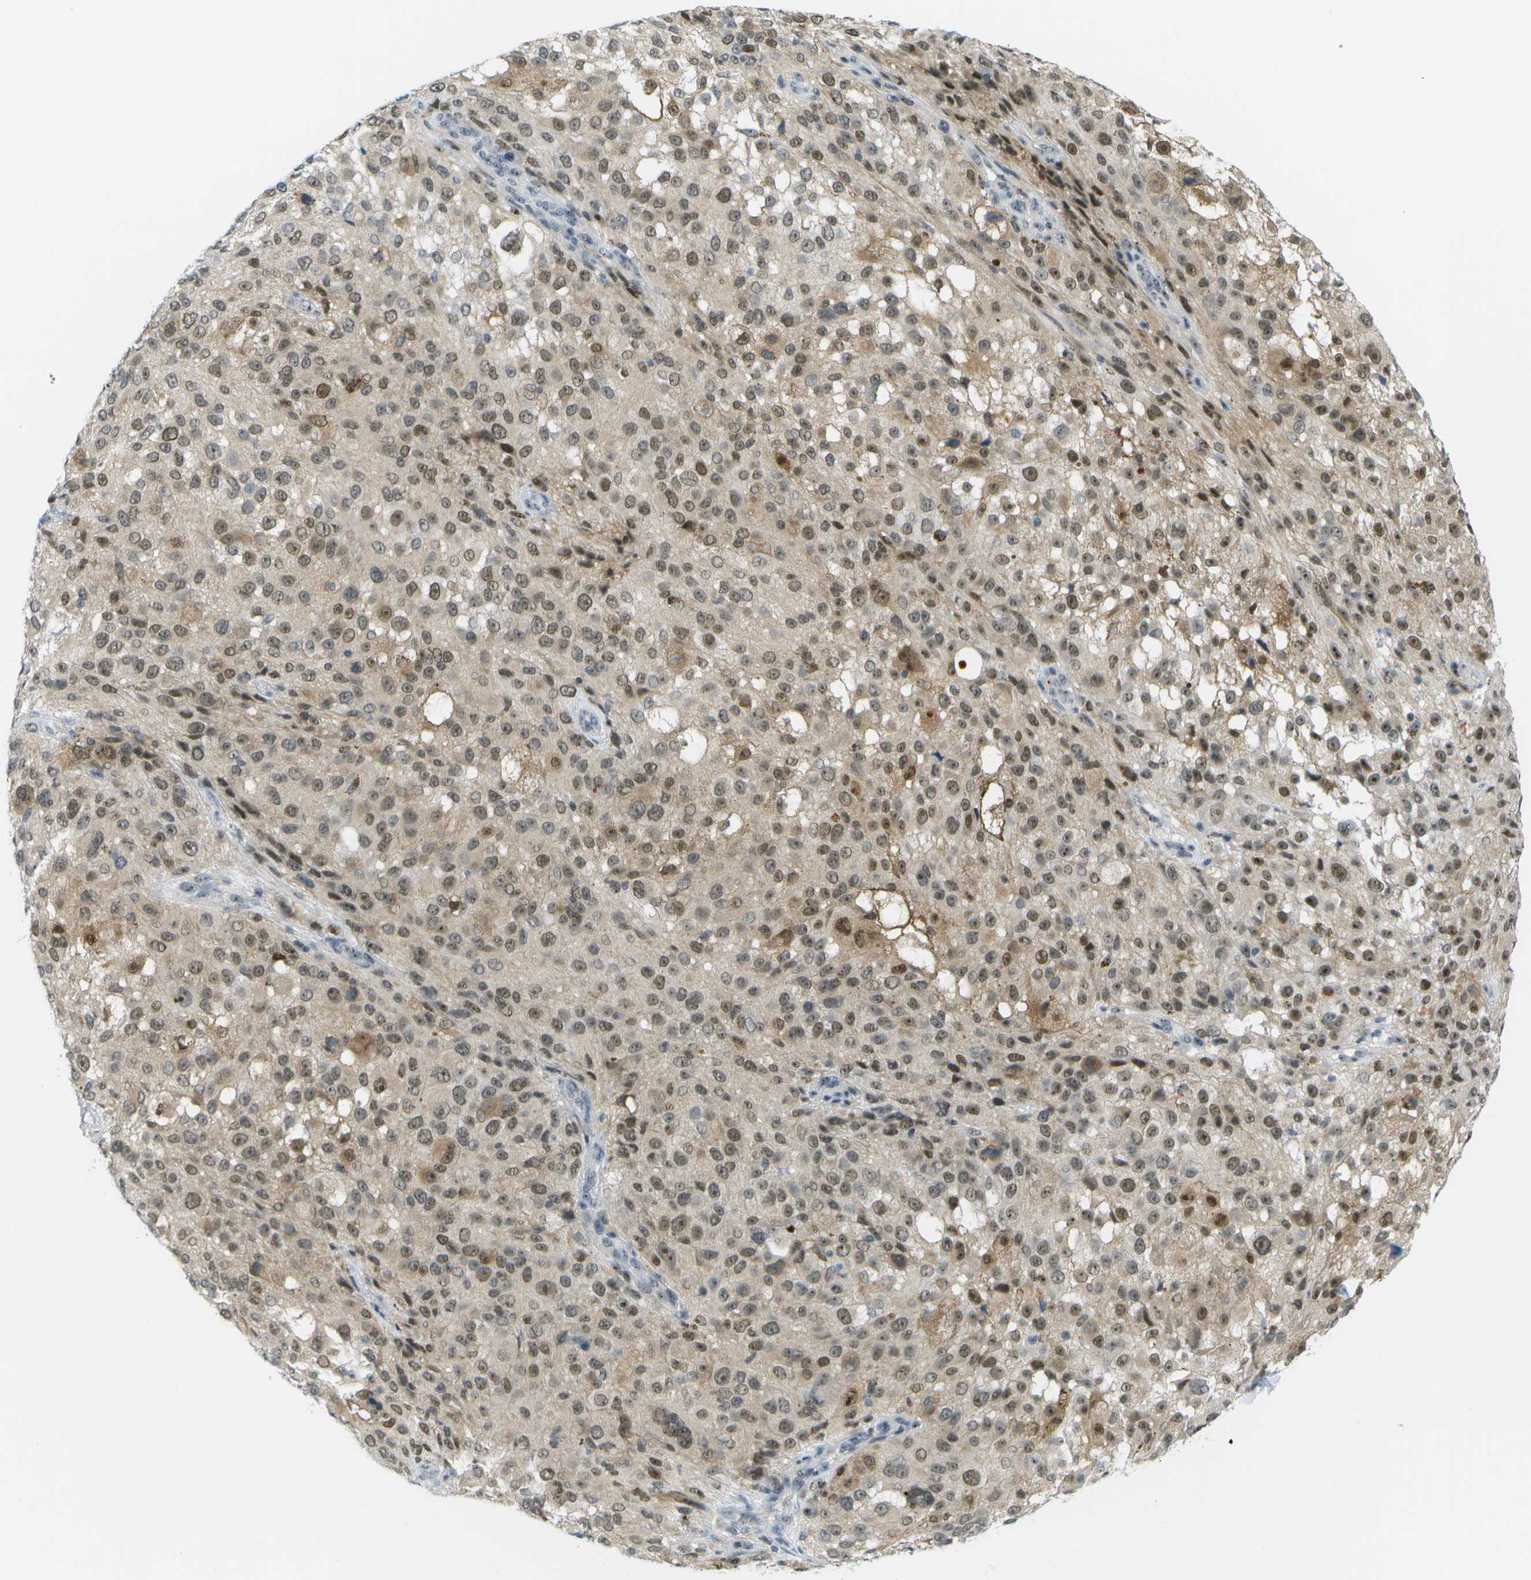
{"staining": {"intensity": "moderate", "quantity": ">75%", "location": "cytoplasmic/membranous,nuclear"}, "tissue": "melanoma", "cell_type": "Tumor cells", "image_type": "cancer", "snomed": [{"axis": "morphology", "description": "Necrosis, NOS"}, {"axis": "morphology", "description": "Malignant melanoma, NOS"}, {"axis": "topography", "description": "Skin"}], "caption": "Melanoma stained with immunohistochemistry (IHC) shows moderate cytoplasmic/membranous and nuclear expression in about >75% of tumor cells.", "gene": "PITHD1", "patient": {"sex": "female", "age": 87}}